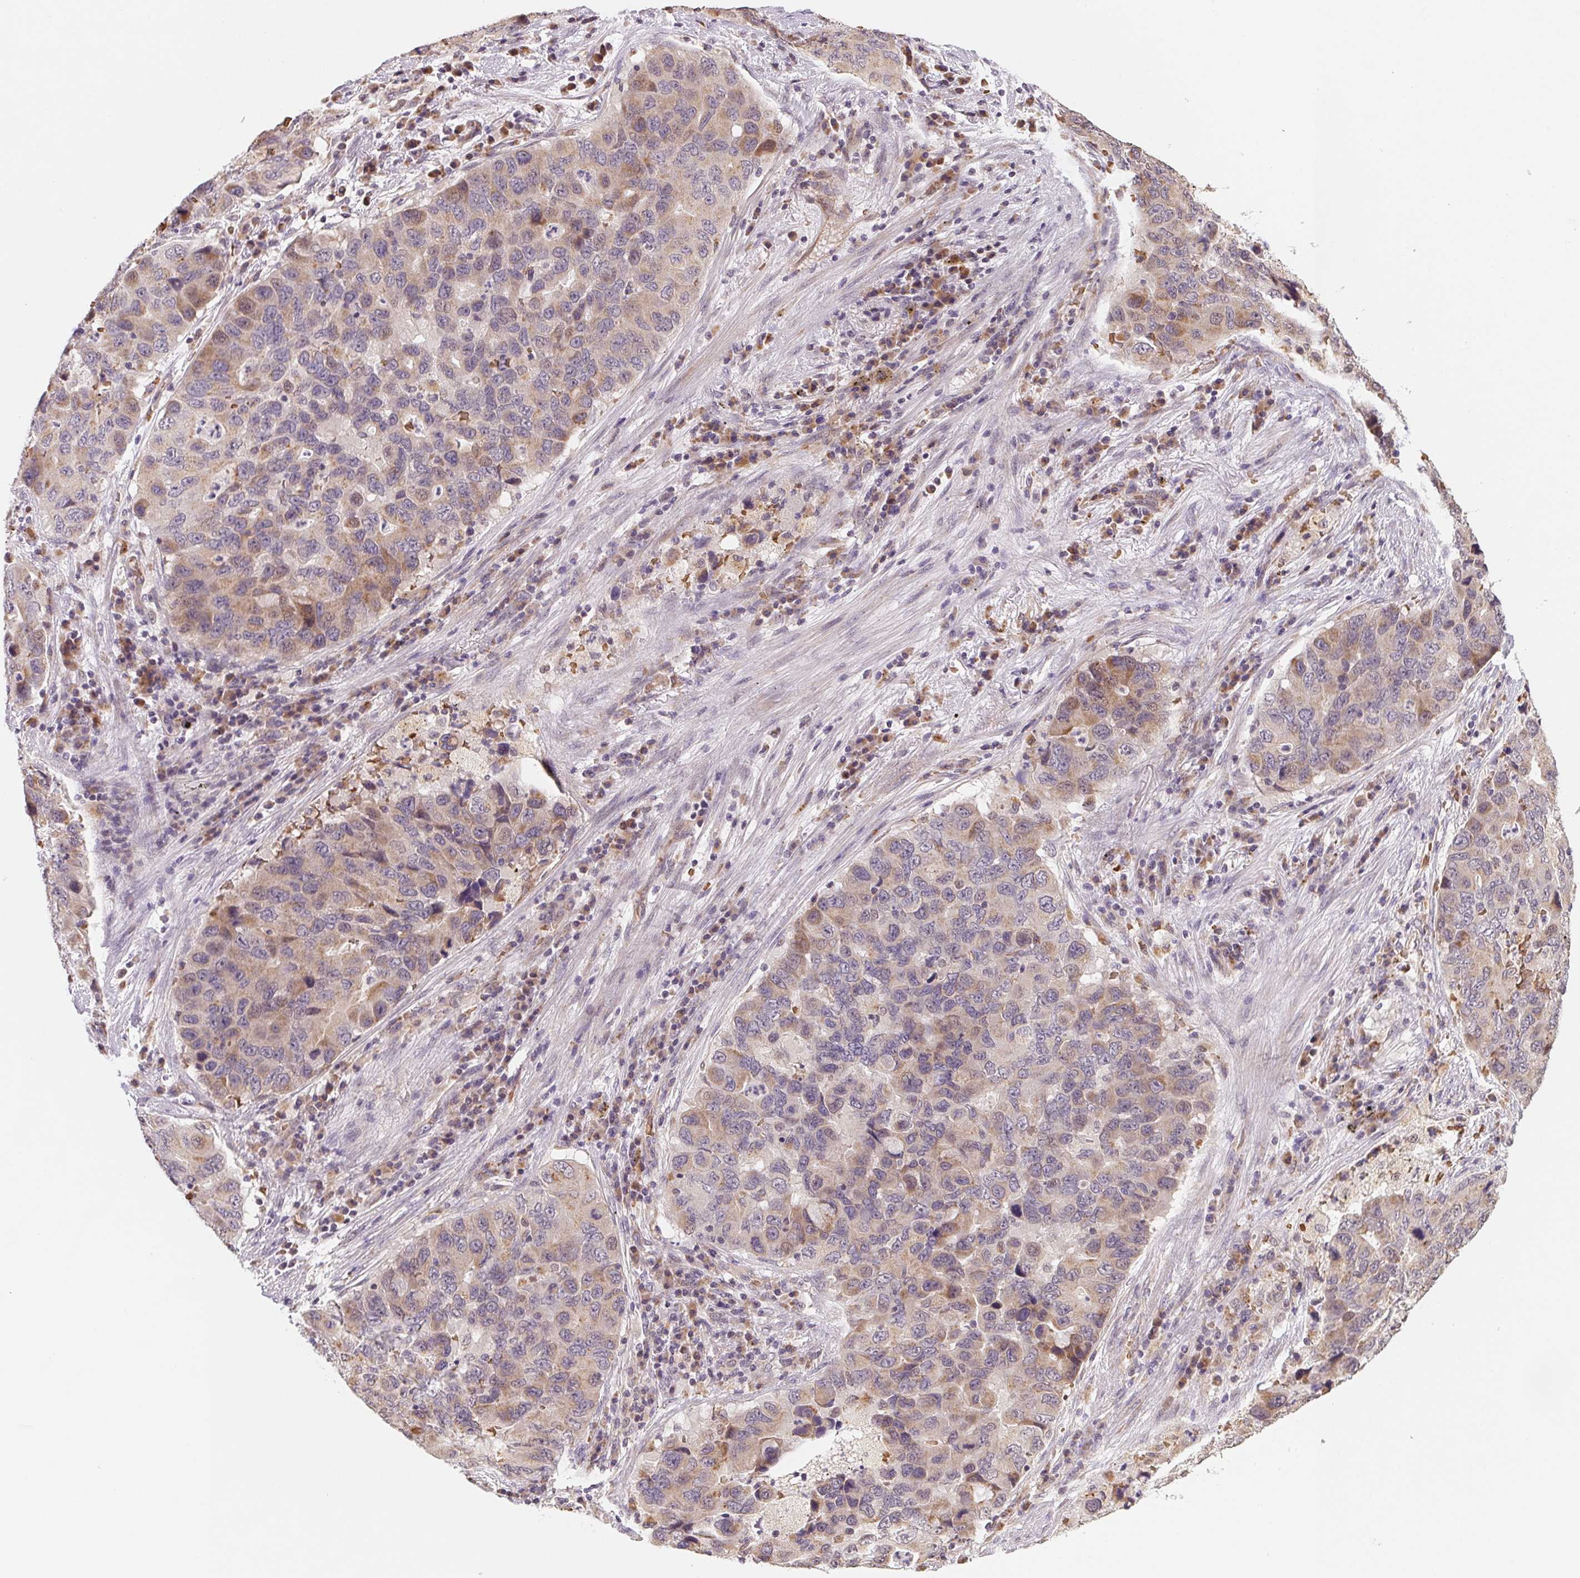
{"staining": {"intensity": "weak", "quantity": "25%-75%", "location": "cytoplasmic/membranous"}, "tissue": "lung cancer", "cell_type": "Tumor cells", "image_type": "cancer", "snomed": [{"axis": "morphology", "description": "Adenocarcinoma, NOS"}, {"axis": "morphology", "description": "Adenocarcinoma, metastatic, NOS"}, {"axis": "topography", "description": "Lymph node"}, {"axis": "topography", "description": "Lung"}], "caption": "Immunohistochemical staining of lung cancer exhibits weak cytoplasmic/membranous protein staining in about 25%-75% of tumor cells. The protein is shown in brown color, while the nuclei are stained blue.", "gene": "METTL13", "patient": {"sex": "female", "age": 54}}